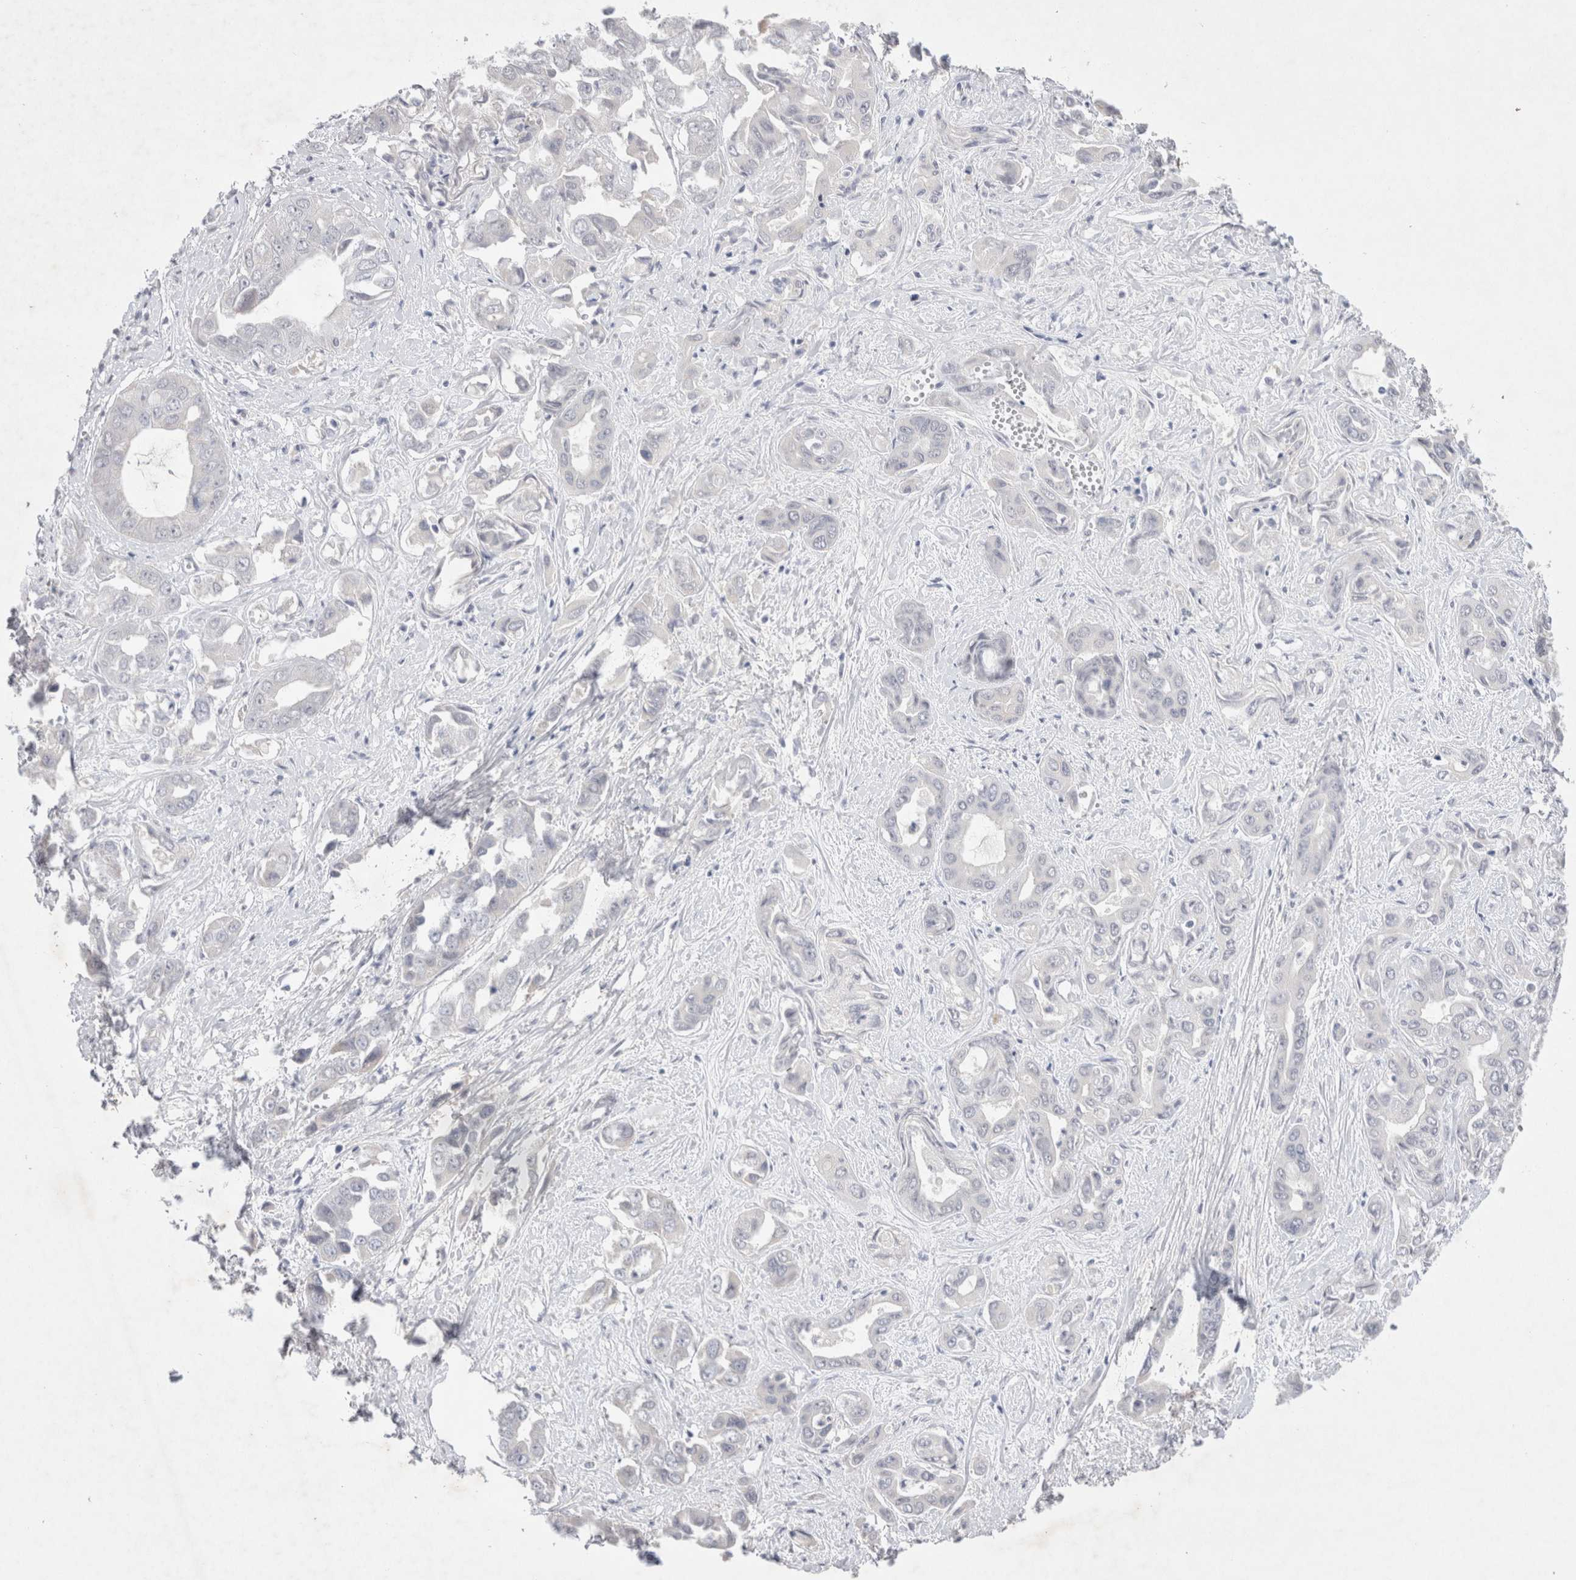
{"staining": {"intensity": "negative", "quantity": "none", "location": "none"}, "tissue": "liver cancer", "cell_type": "Tumor cells", "image_type": "cancer", "snomed": [{"axis": "morphology", "description": "Cholangiocarcinoma"}, {"axis": "topography", "description": "Liver"}], "caption": "A micrograph of liver cancer stained for a protein demonstrates no brown staining in tumor cells.", "gene": "BICD2", "patient": {"sex": "female", "age": 52}}